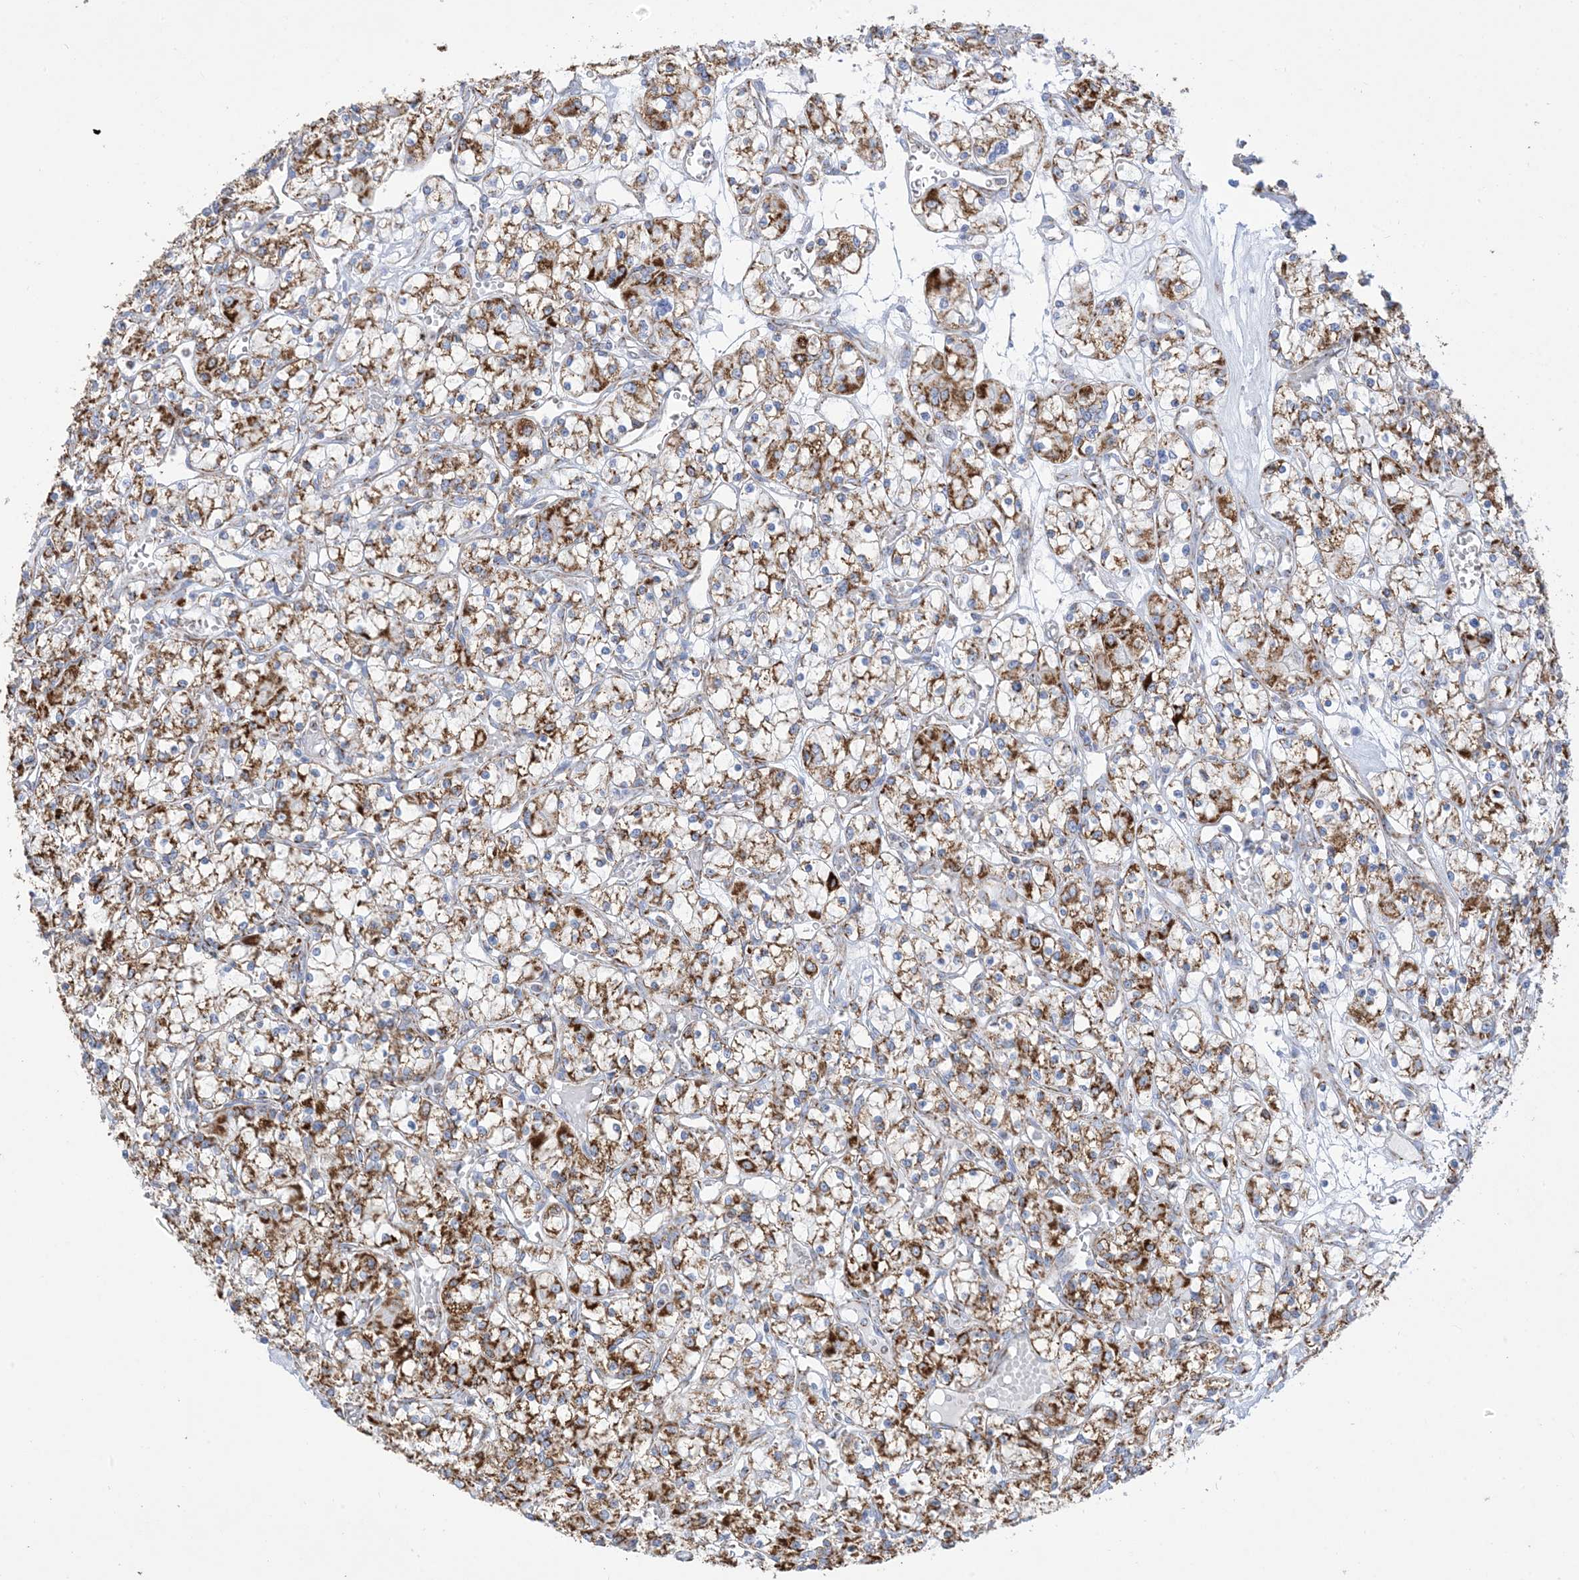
{"staining": {"intensity": "strong", "quantity": ">75%", "location": "cytoplasmic/membranous"}, "tissue": "renal cancer", "cell_type": "Tumor cells", "image_type": "cancer", "snomed": [{"axis": "morphology", "description": "Adenocarcinoma, NOS"}, {"axis": "topography", "description": "Kidney"}], "caption": "Brown immunohistochemical staining in human renal cancer (adenocarcinoma) exhibits strong cytoplasmic/membranous staining in about >75% of tumor cells.", "gene": "SAMM50", "patient": {"sex": "female", "age": 59}}